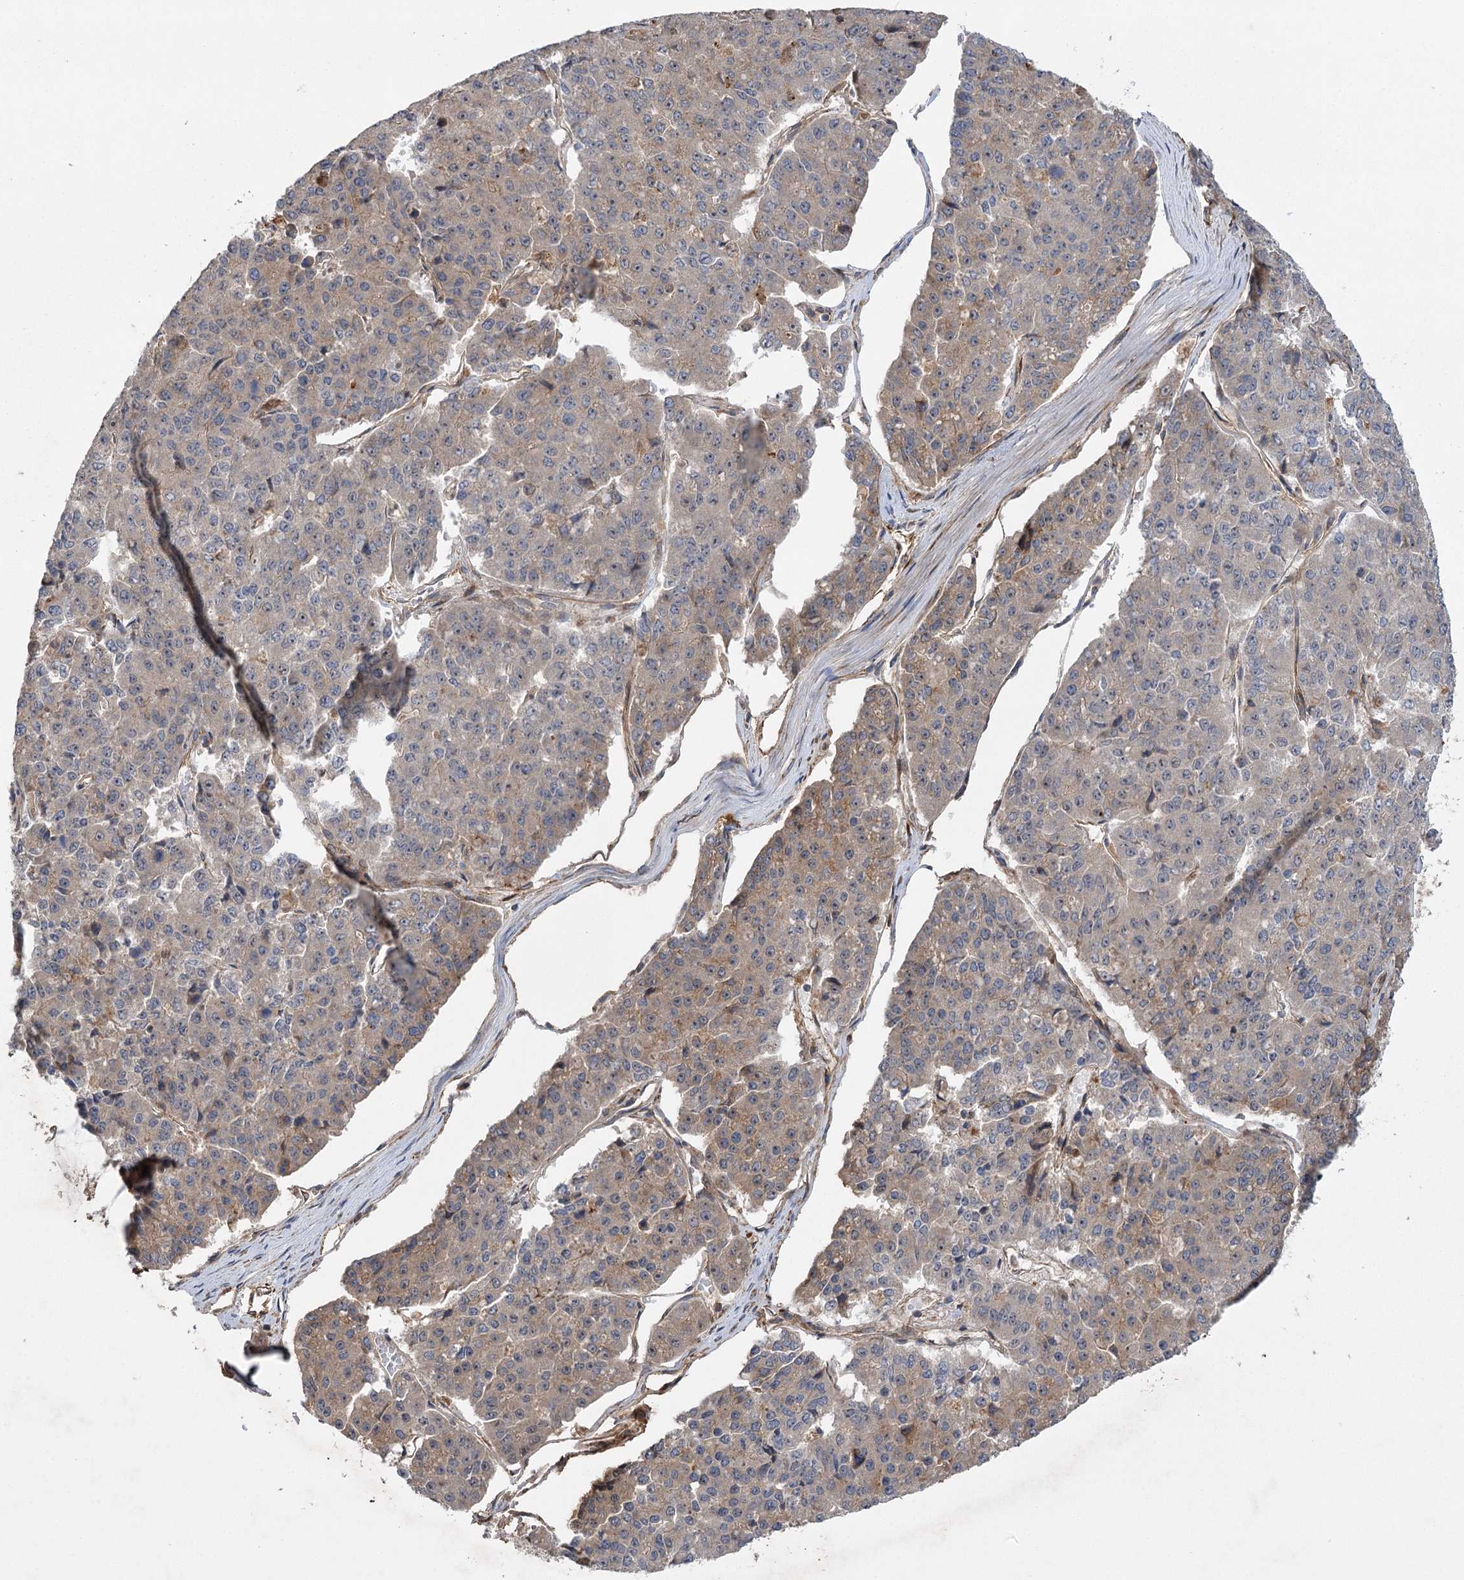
{"staining": {"intensity": "weak", "quantity": "25%-75%", "location": "cytoplasmic/membranous"}, "tissue": "pancreatic cancer", "cell_type": "Tumor cells", "image_type": "cancer", "snomed": [{"axis": "morphology", "description": "Adenocarcinoma, NOS"}, {"axis": "topography", "description": "Pancreas"}], "caption": "This is a histology image of immunohistochemistry staining of pancreatic adenocarcinoma, which shows weak positivity in the cytoplasmic/membranous of tumor cells.", "gene": "KCNN2", "patient": {"sex": "male", "age": 50}}